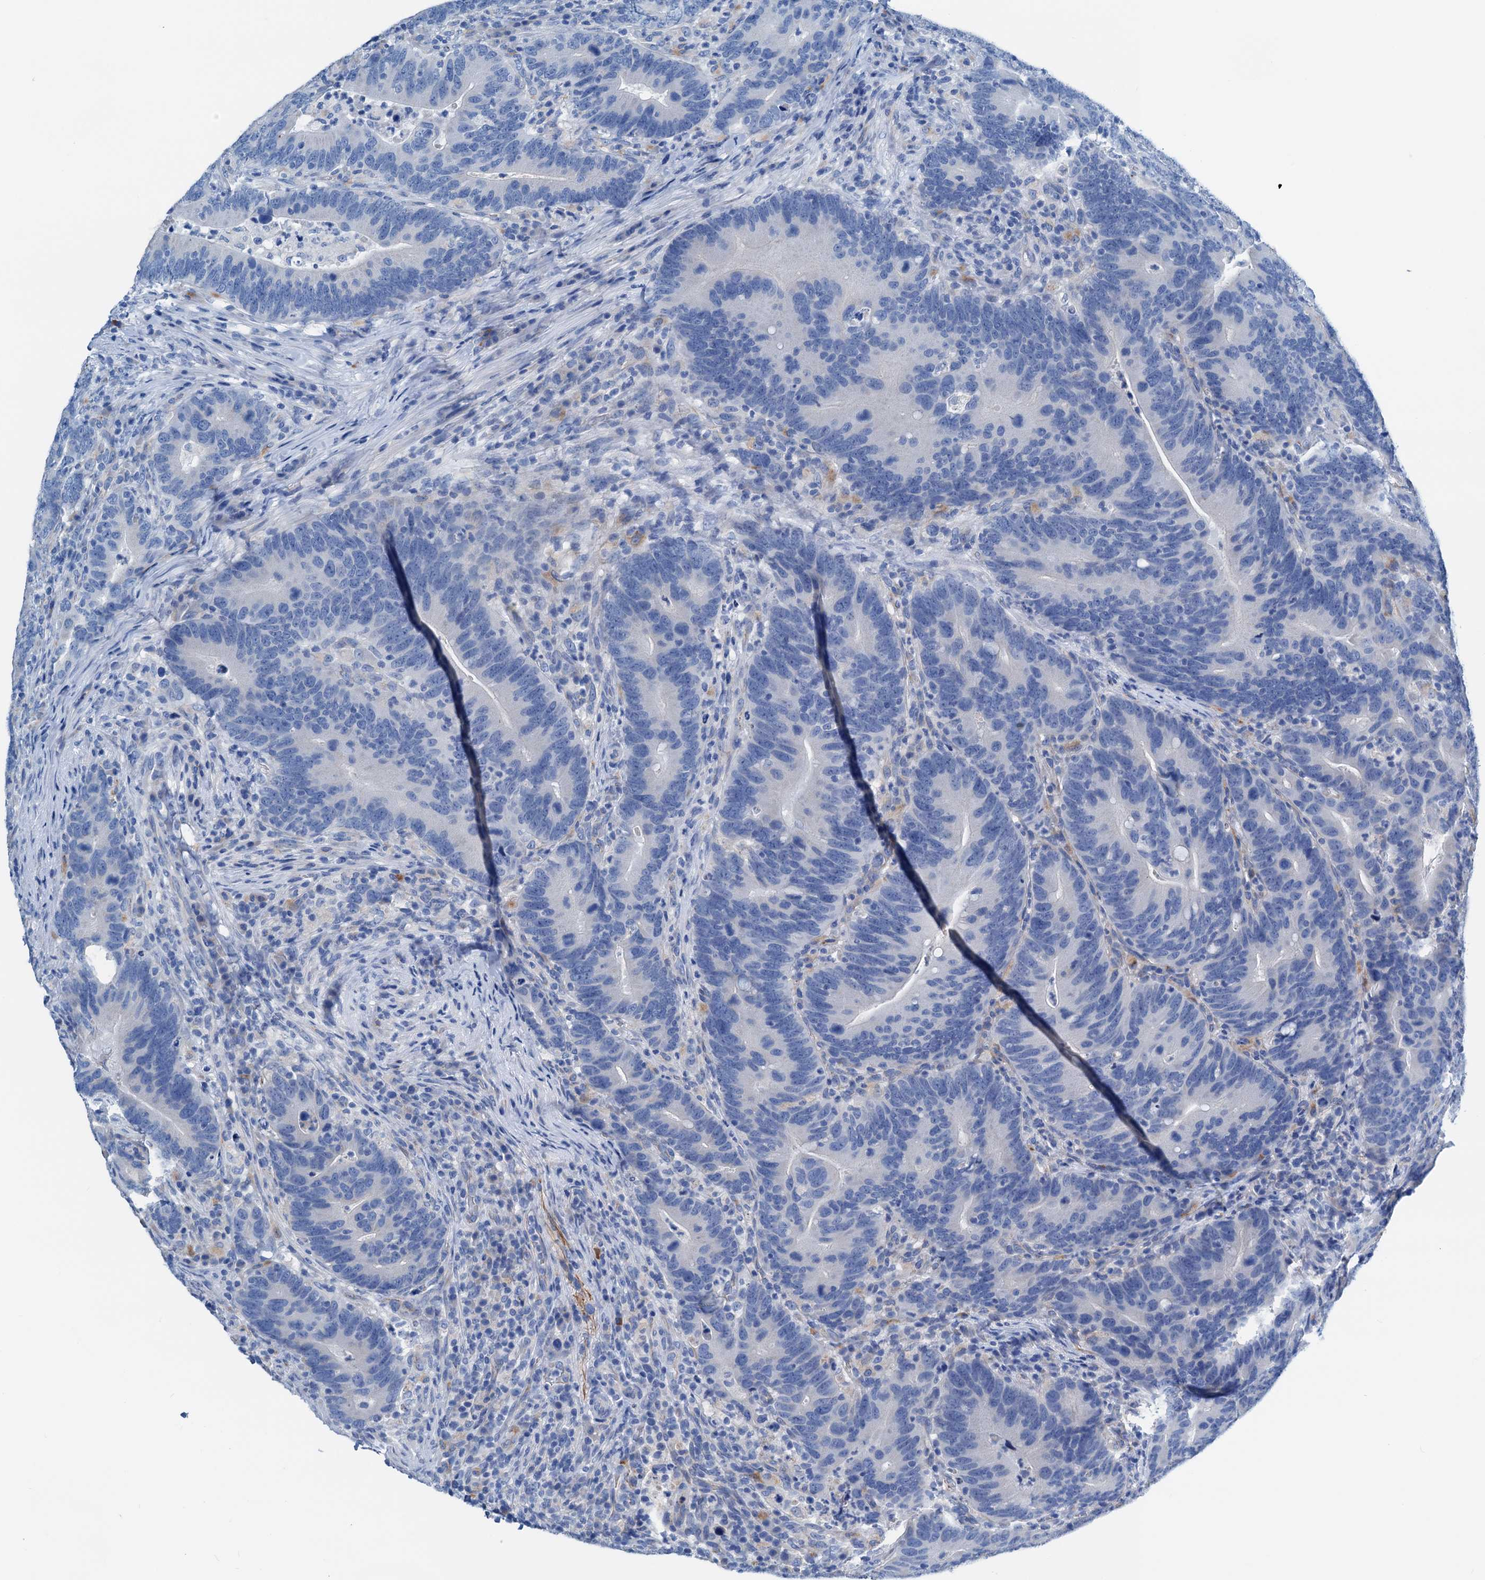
{"staining": {"intensity": "negative", "quantity": "none", "location": "none"}, "tissue": "colorectal cancer", "cell_type": "Tumor cells", "image_type": "cancer", "snomed": [{"axis": "morphology", "description": "Adenocarcinoma, NOS"}, {"axis": "topography", "description": "Colon"}], "caption": "Histopathology image shows no protein staining in tumor cells of colorectal cancer tissue.", "gene": "C1QTNF4", "patient": {"sex": "female", "age": 66}}